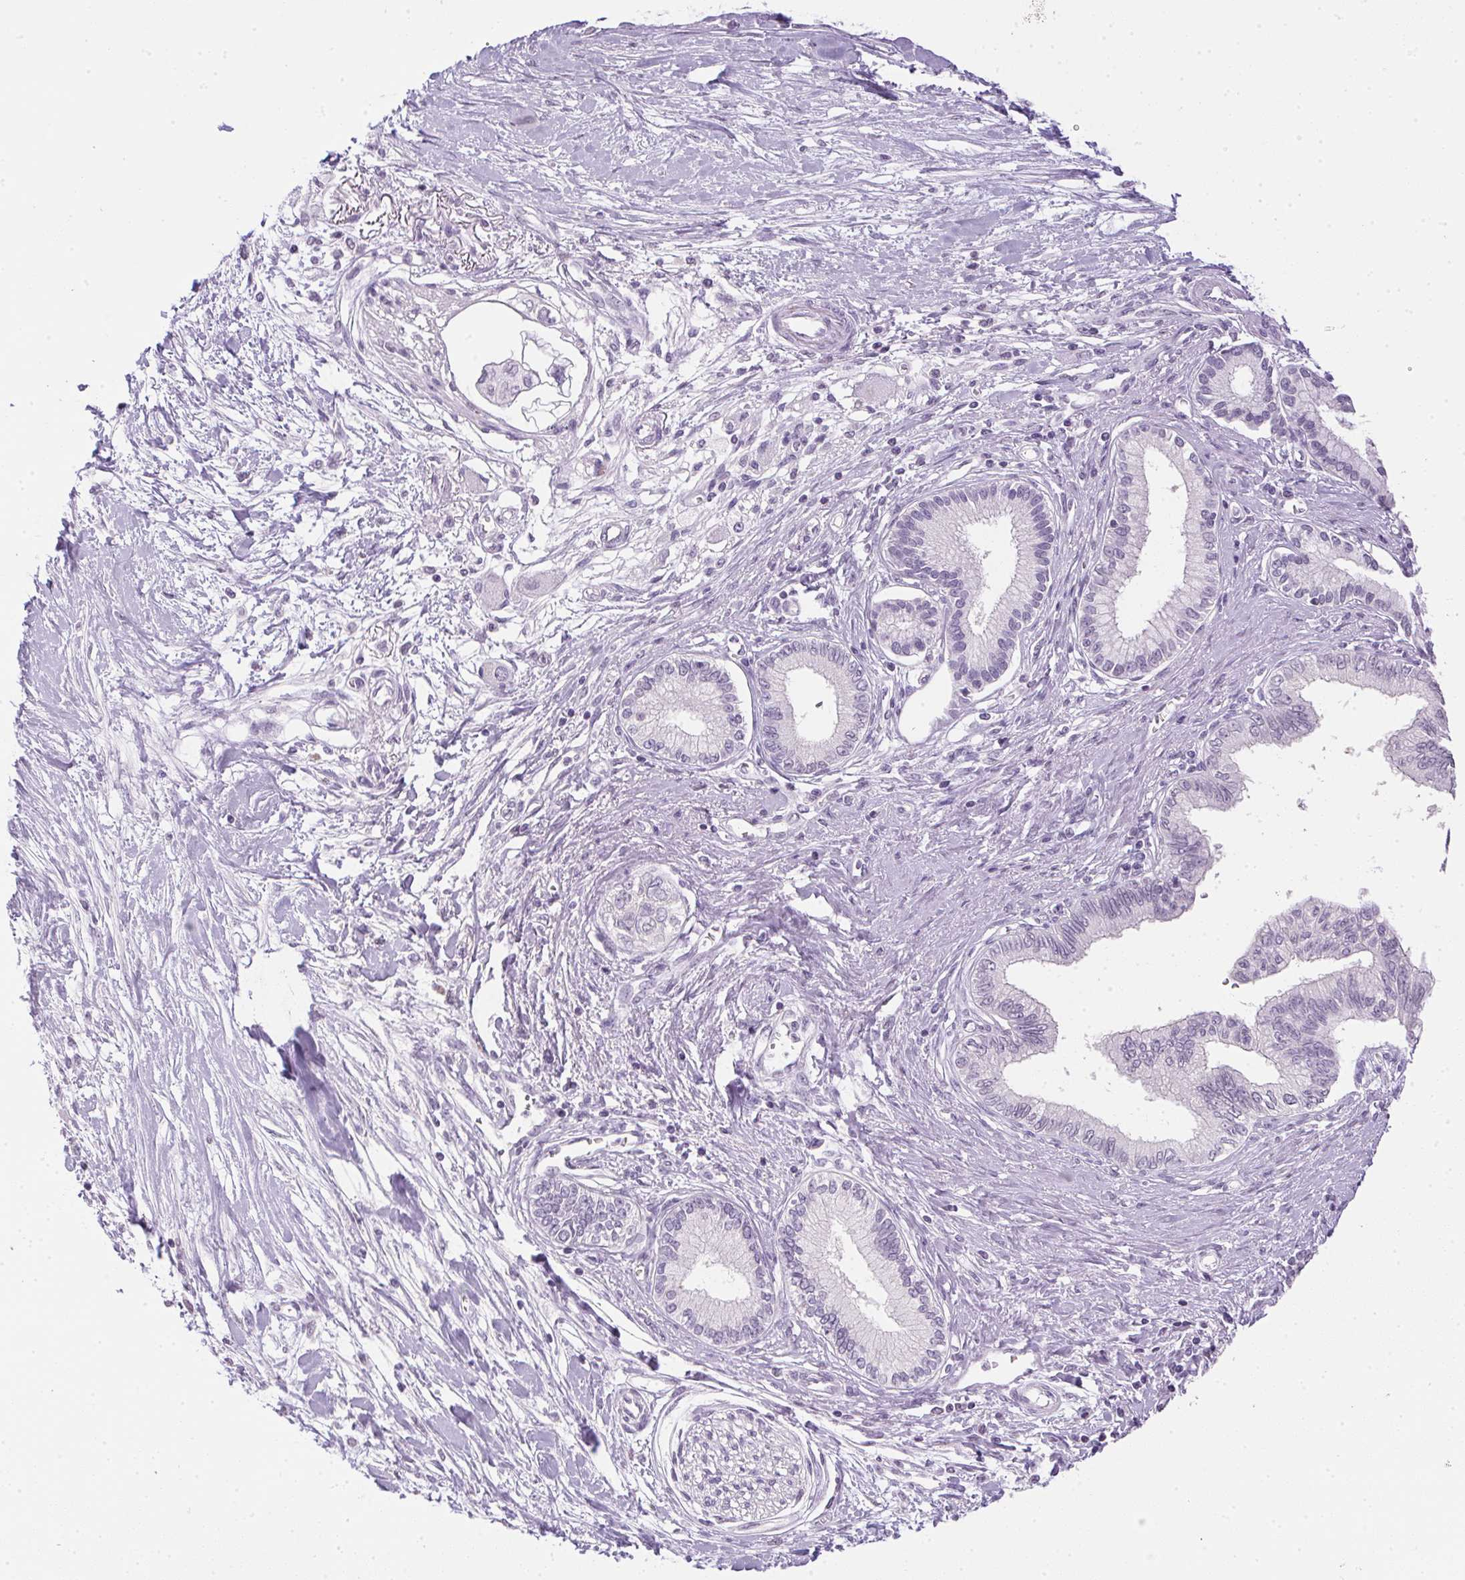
{"staining": {"intensity": "negative", "quantity": "none", "location": "none"}, "tissue": "pancreatic cancer", "cell_type": "Tumor cells", "image_type": "cancer", "snomed": [{"axis": "morphology", "description": "Adenocarcinoma, NOS"}, {"axis": "topography", "description": "Pancreas"}], "caption": "Micrograph shows no significant protein staining in tumor cells of pancreatic cancer (adenocarcinoma).", "gene": "PRL", "patient": {"sex": "female", "age": 77}}